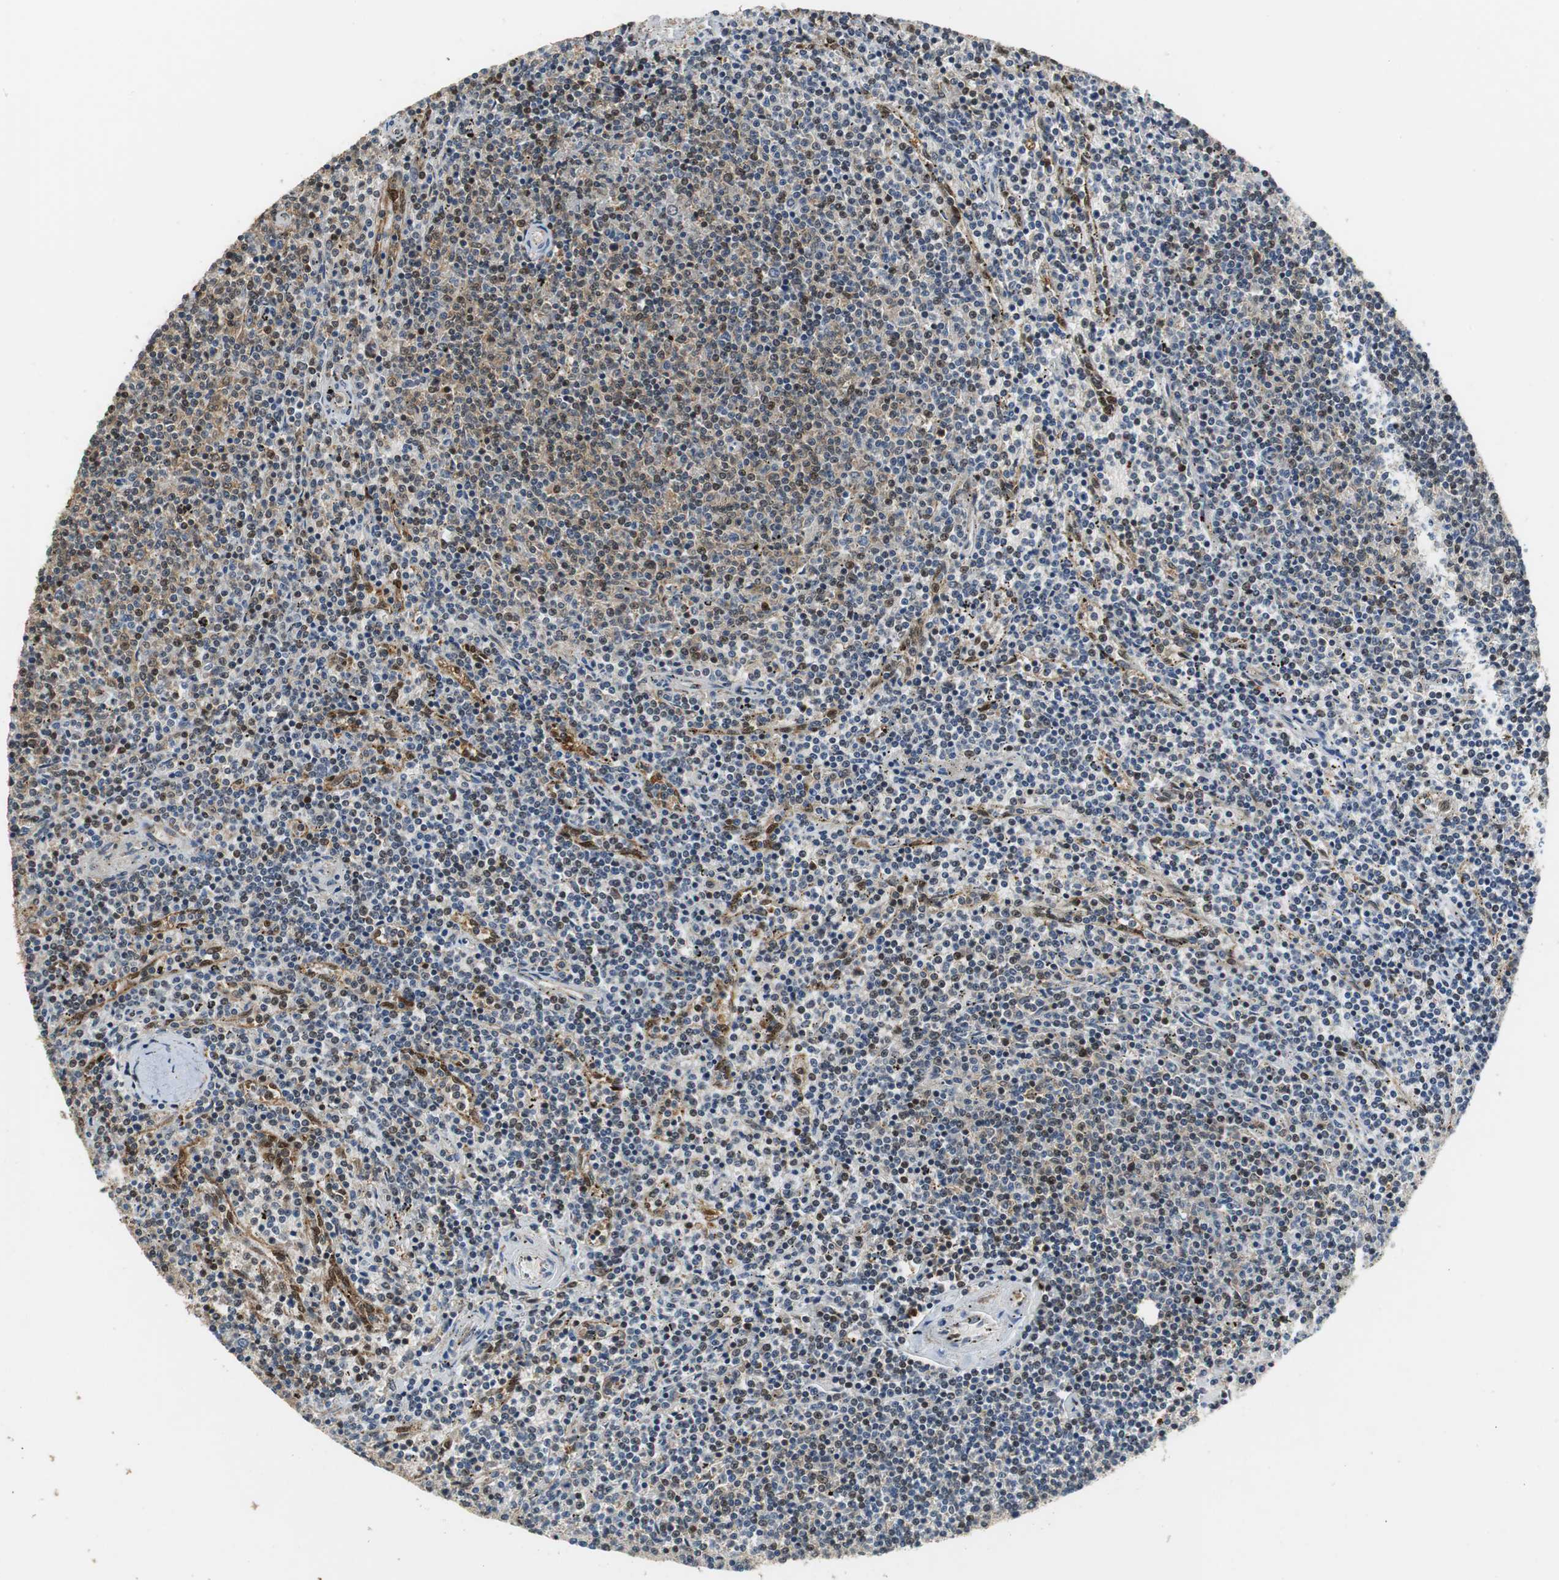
{"staining": {"intensity": "weak", "quantity": ">75%", "location": "cytoplasmic/membranous"}, "tissue": "lymphoma", "cell_type": "Tumor cells", "image_type": "cancer", "snomed": [{"axis": "morphology", "description": "Malignant lymphoma, non-Hodgkin's type, Low grade"}, {"axis": "topography", "description": "Spleen"}], "caption": "Lymphoma stained for a protein exhibits weak cytoplasmic/membranous positivity in tumor cells.", "gene": "GSDMD", "patient": {"sex": "female", "age": 50}}